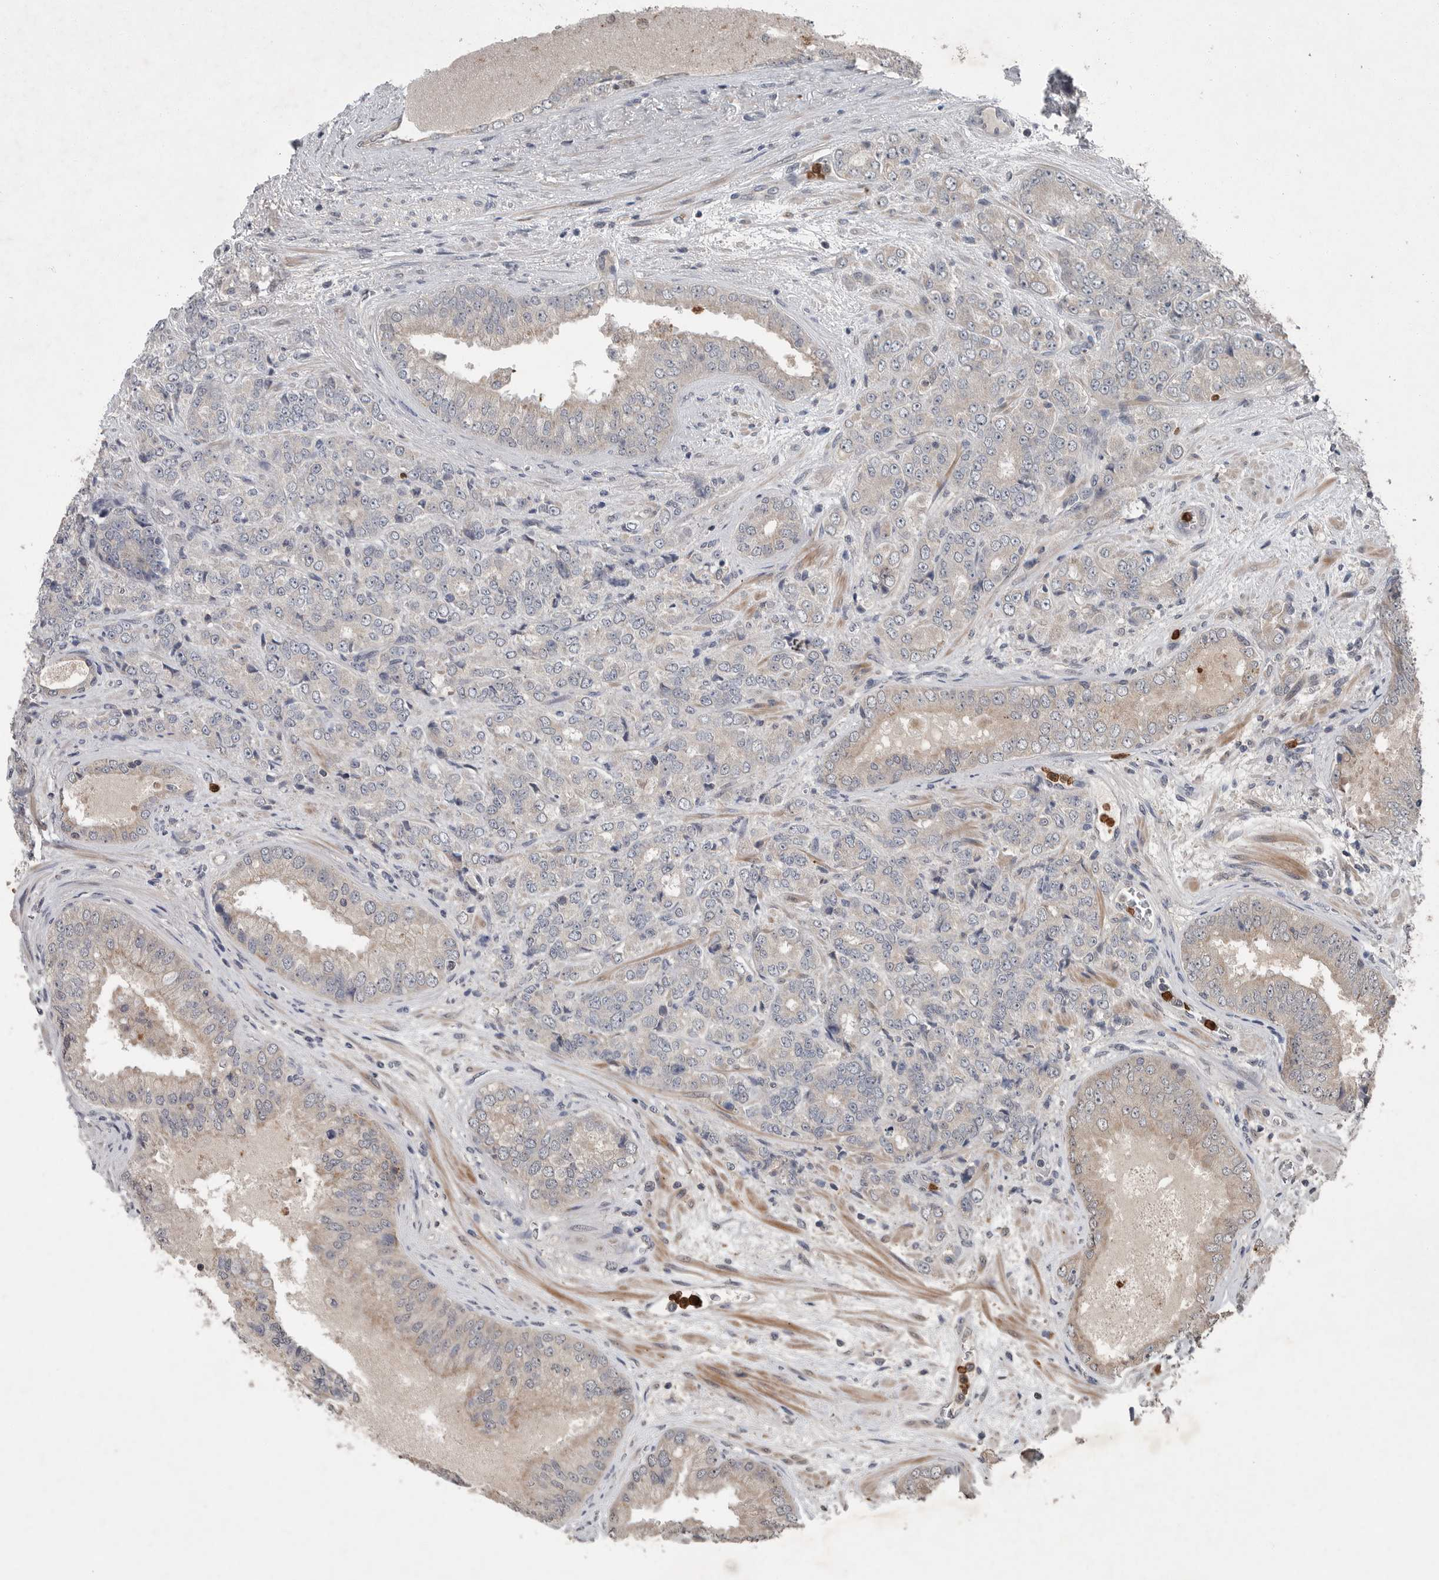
{"staining": {"intensity": "weak", "quantity": "25%-75%", "location": "cytoplasmic/membranous"}, "tissue": "prostate cancer", "cell_type": "Tumor cells", "image_type": "cancer", "snomed": [{"axis": "morphology", "description": "Adenocarcinoma, High grade"}, {"axis": "topography", "description": "Prostate"}], "caption": "A brown stain shows weak cytoplasmic/membranous expression of a protein in human prostate high-grade adenocarcinoma tumor cells.", "gene": "SCP2", "patient": {"sex": "male", "age": 58}}